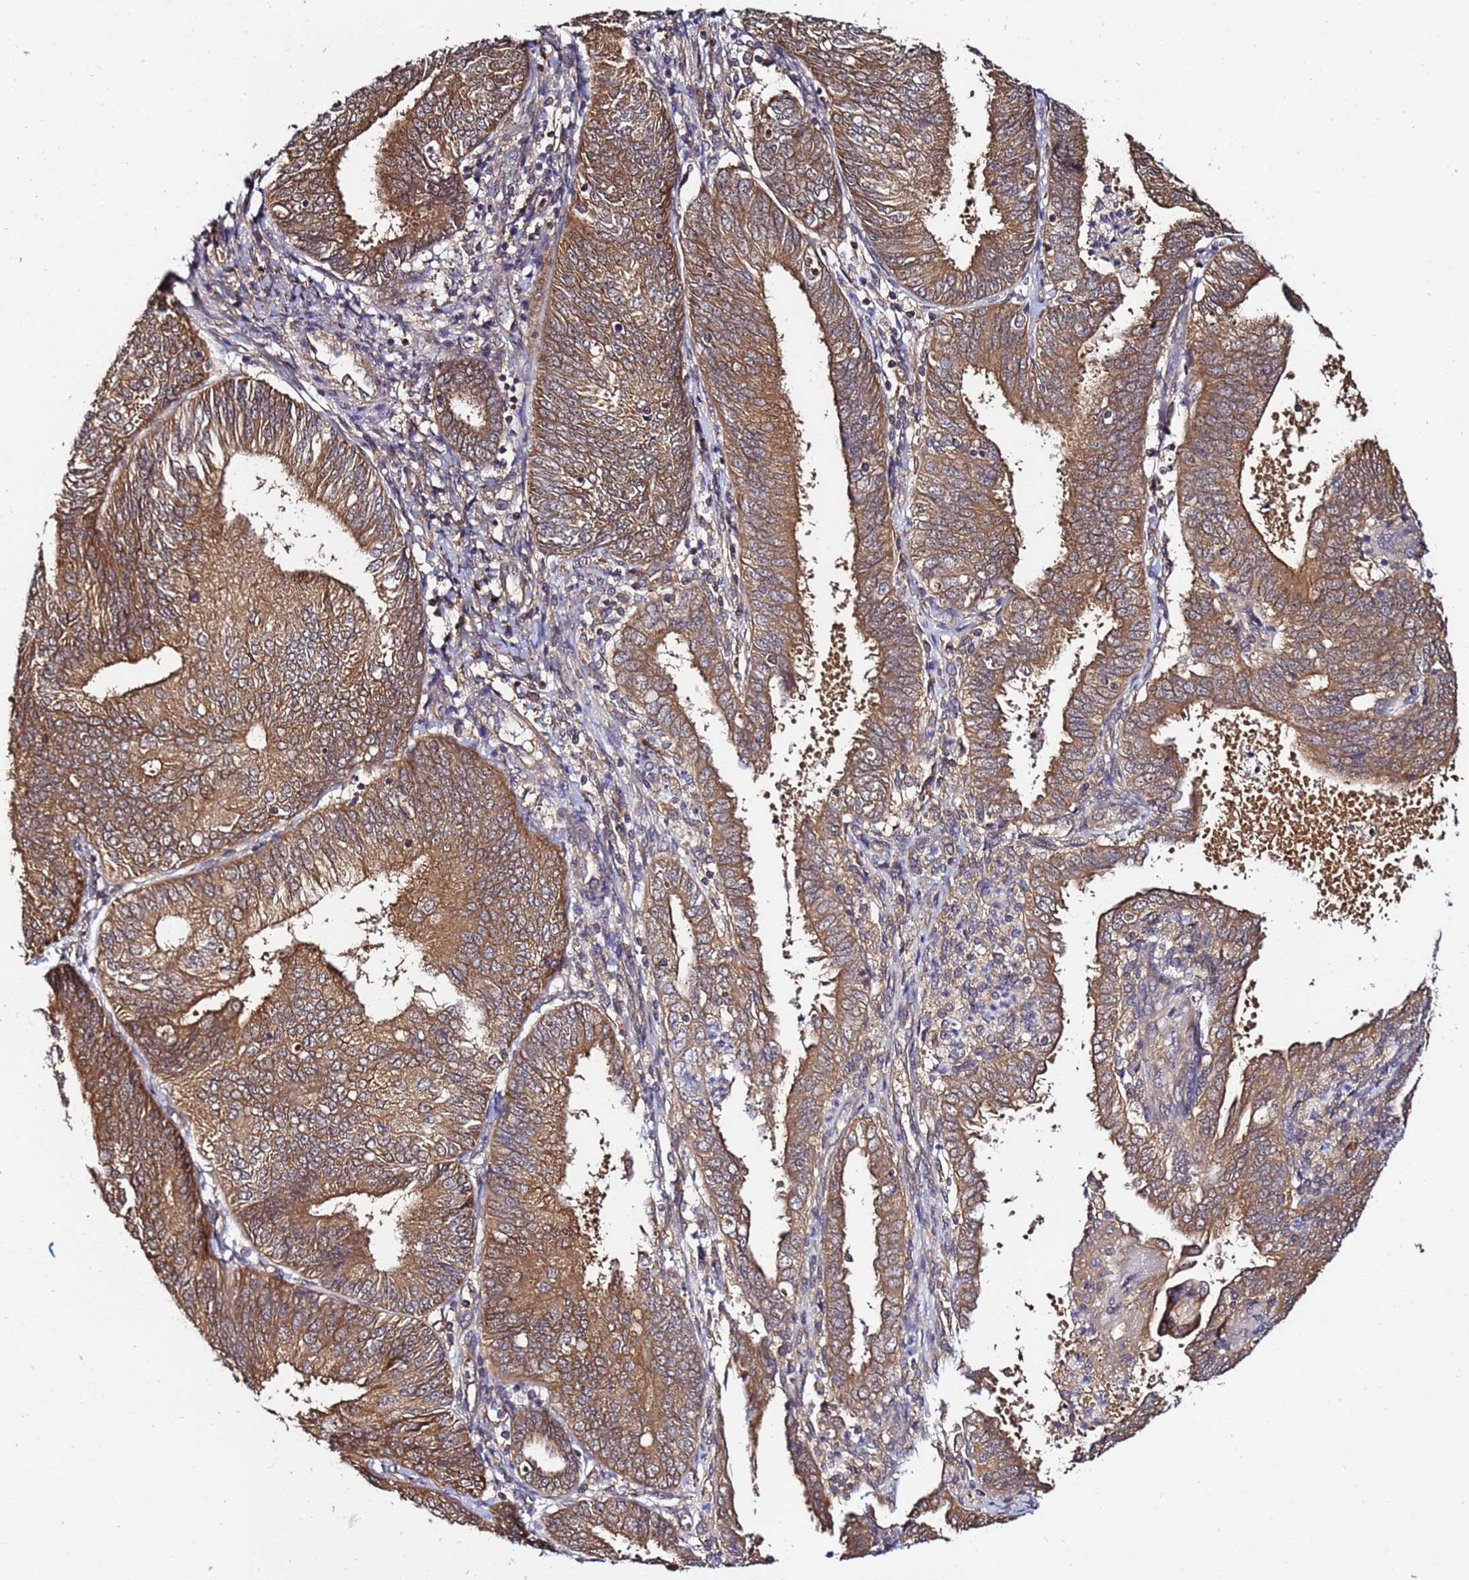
{"staining": {"intensity": "moderate", "quantity": ">75%", "location": "cytoplasmic/membranous"}, "tissue": "endometrial cancer", "cell_type": "Tumor cells", "image_type": "cancer", "snomed": [{"axis": "morphology", "description": "Adenocarcinoma, NOS"}, {"axis": "topography", "description": "Endometrium"}], "caption": "Endometrial adenocarcinoma stained with immunohistochemistry (IHC) demonstrates moderate cytoplasmic/membranous staining in approximately >75% of tumor cells. Using DAB (3,3'-diaminobenzidine) (brown) and hematoxylin (blue) stains, captured at high magnification using brightfield microscopy.", "gene": "NAXE", "patient": {"sex": "female", "age": 58}}